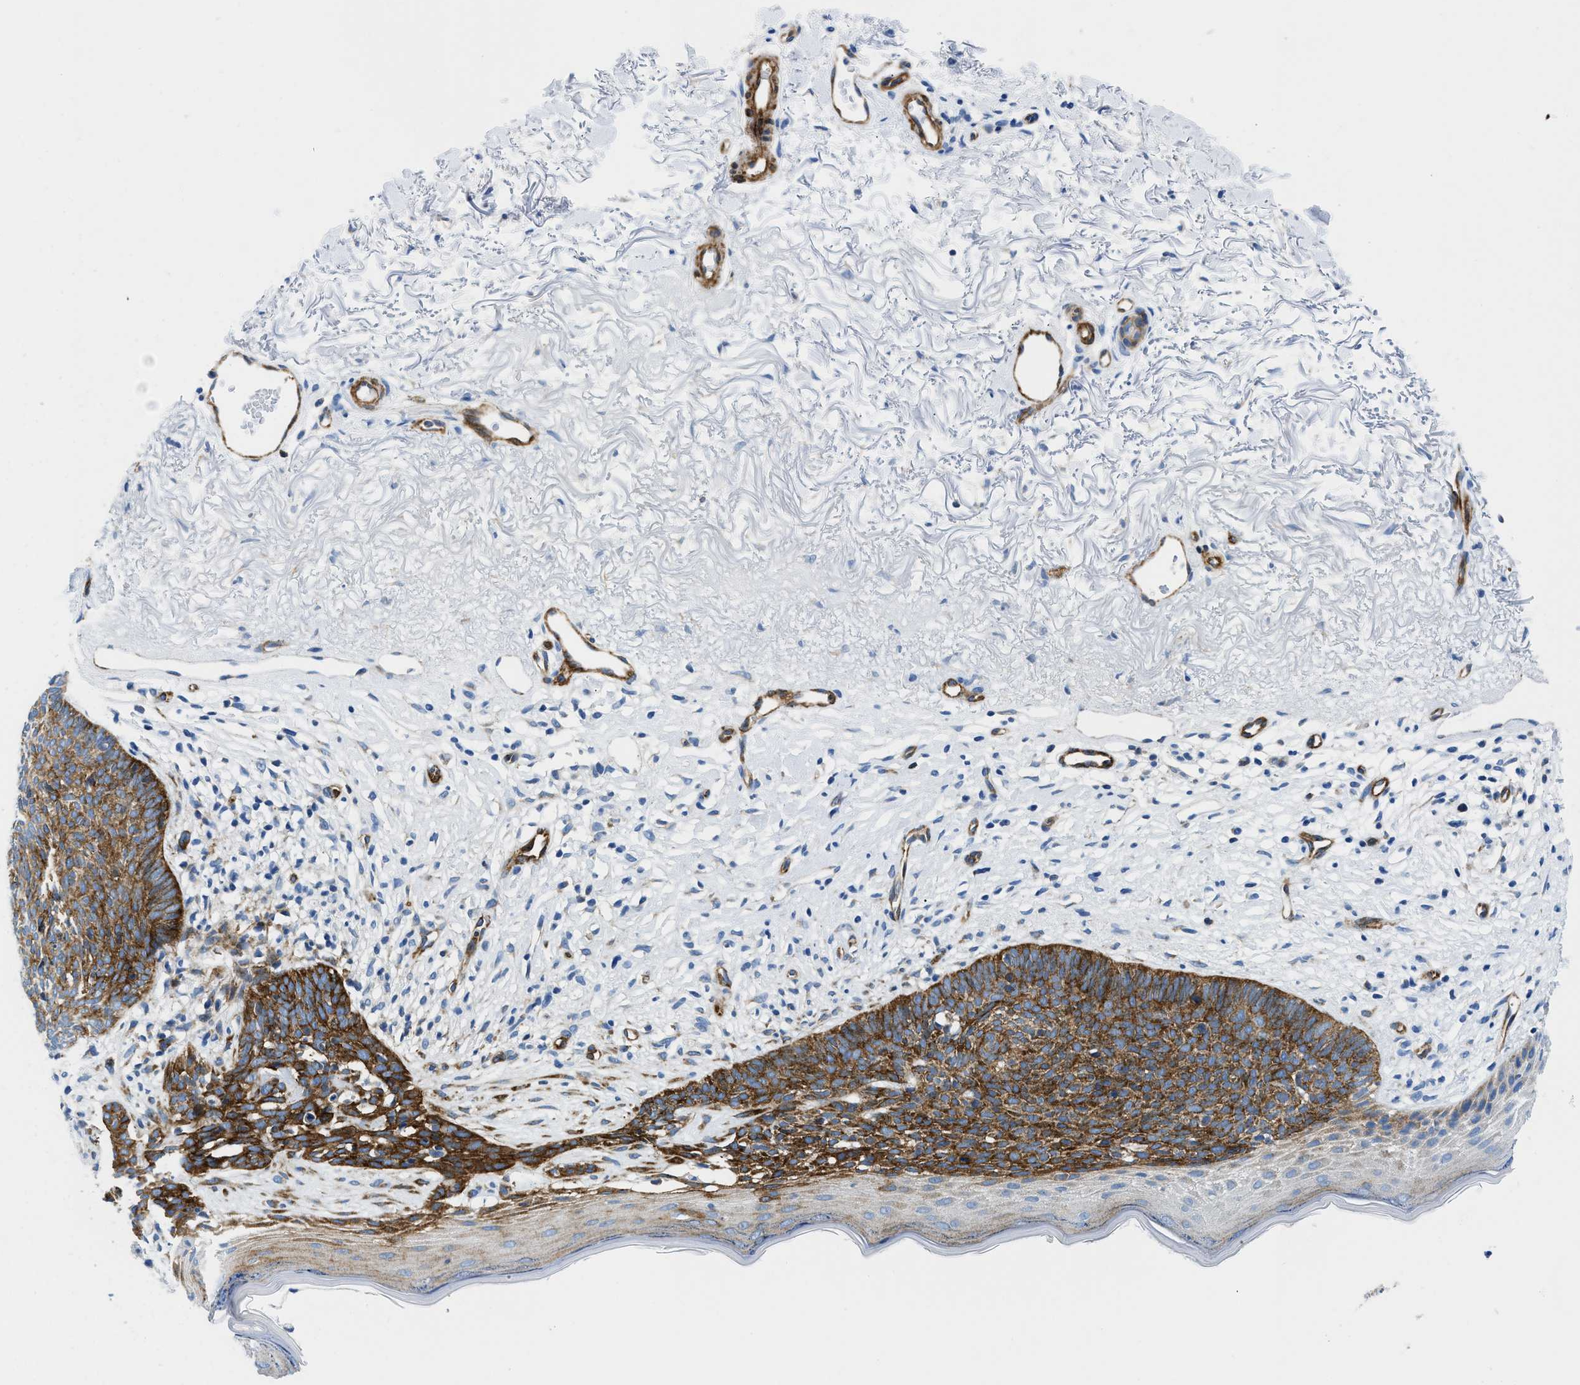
{"staining": {"intensity": "strong", "quantity": ">75%", "location": "cytoplasmic/membranous"}, "tissue": "skin cancer", "cell_type": "Tumor cells", "image_type": "cancer", "snomed": [{"axis": "morphology", "description": "Normal tissue, NOS"}, {"axis": "morphology", "description": "Basal cell carcinoma"}, {"axis": "topography", "description": "Skin"}], "caption": "Immunohistochemistry image of human basal cell carcinoma (skin) stained for a protein (brown), which reveals high levels of strong cytoplasmic/membranous expression in approximately >75% of tumor cells.", "gene": "CUTA", "patient": {"sex": "female", "age": 70}}